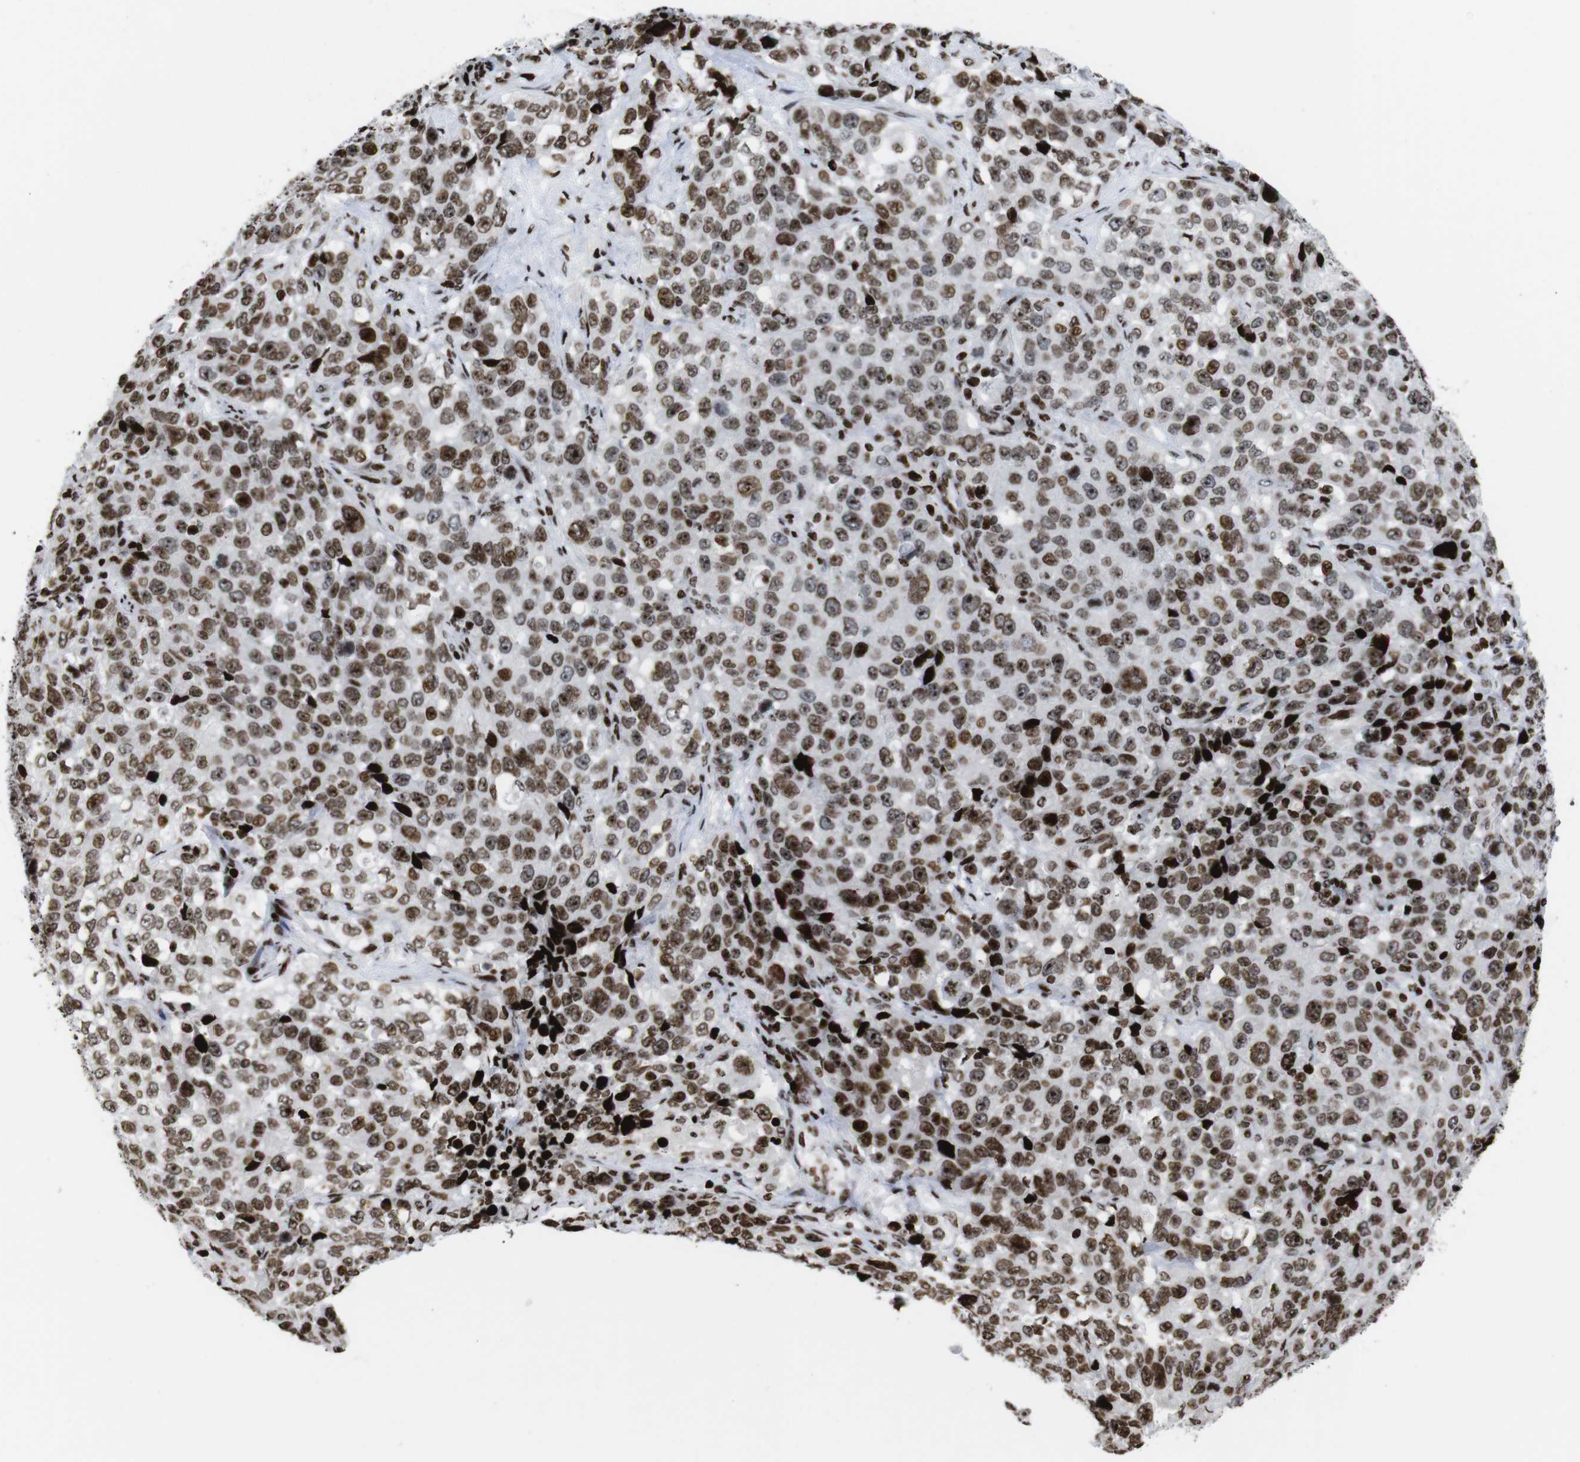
{"staining": {"intensity": "moderate", "quantity": ">75%", "location": "nuclear"}, "tissue": "stomach cancer", "cell_type": "Tumor cells", "image_type": "cancer", "snomed": [{"axis": "morphology", "description": "Normal tissue, NOS"}, {"axis": "morphology", "description": "Adenocarcinoma, NOS"}, {"axis": "topography", "description": "Stomach"}], "caption": "Immunohistochemistry (IHC) of adenocarcinoma (stomach) displays medium levels of moderate nuclear expression in approximately >75% of tumor cells. The staining was performed using DAB (3,3'-diaminobenzidine), with brown indicating positive protein expression. Nuclei are stained blue with hematoxylin.", "gene": "H1-4", "patient": {"sex": "male", "age": 48}}